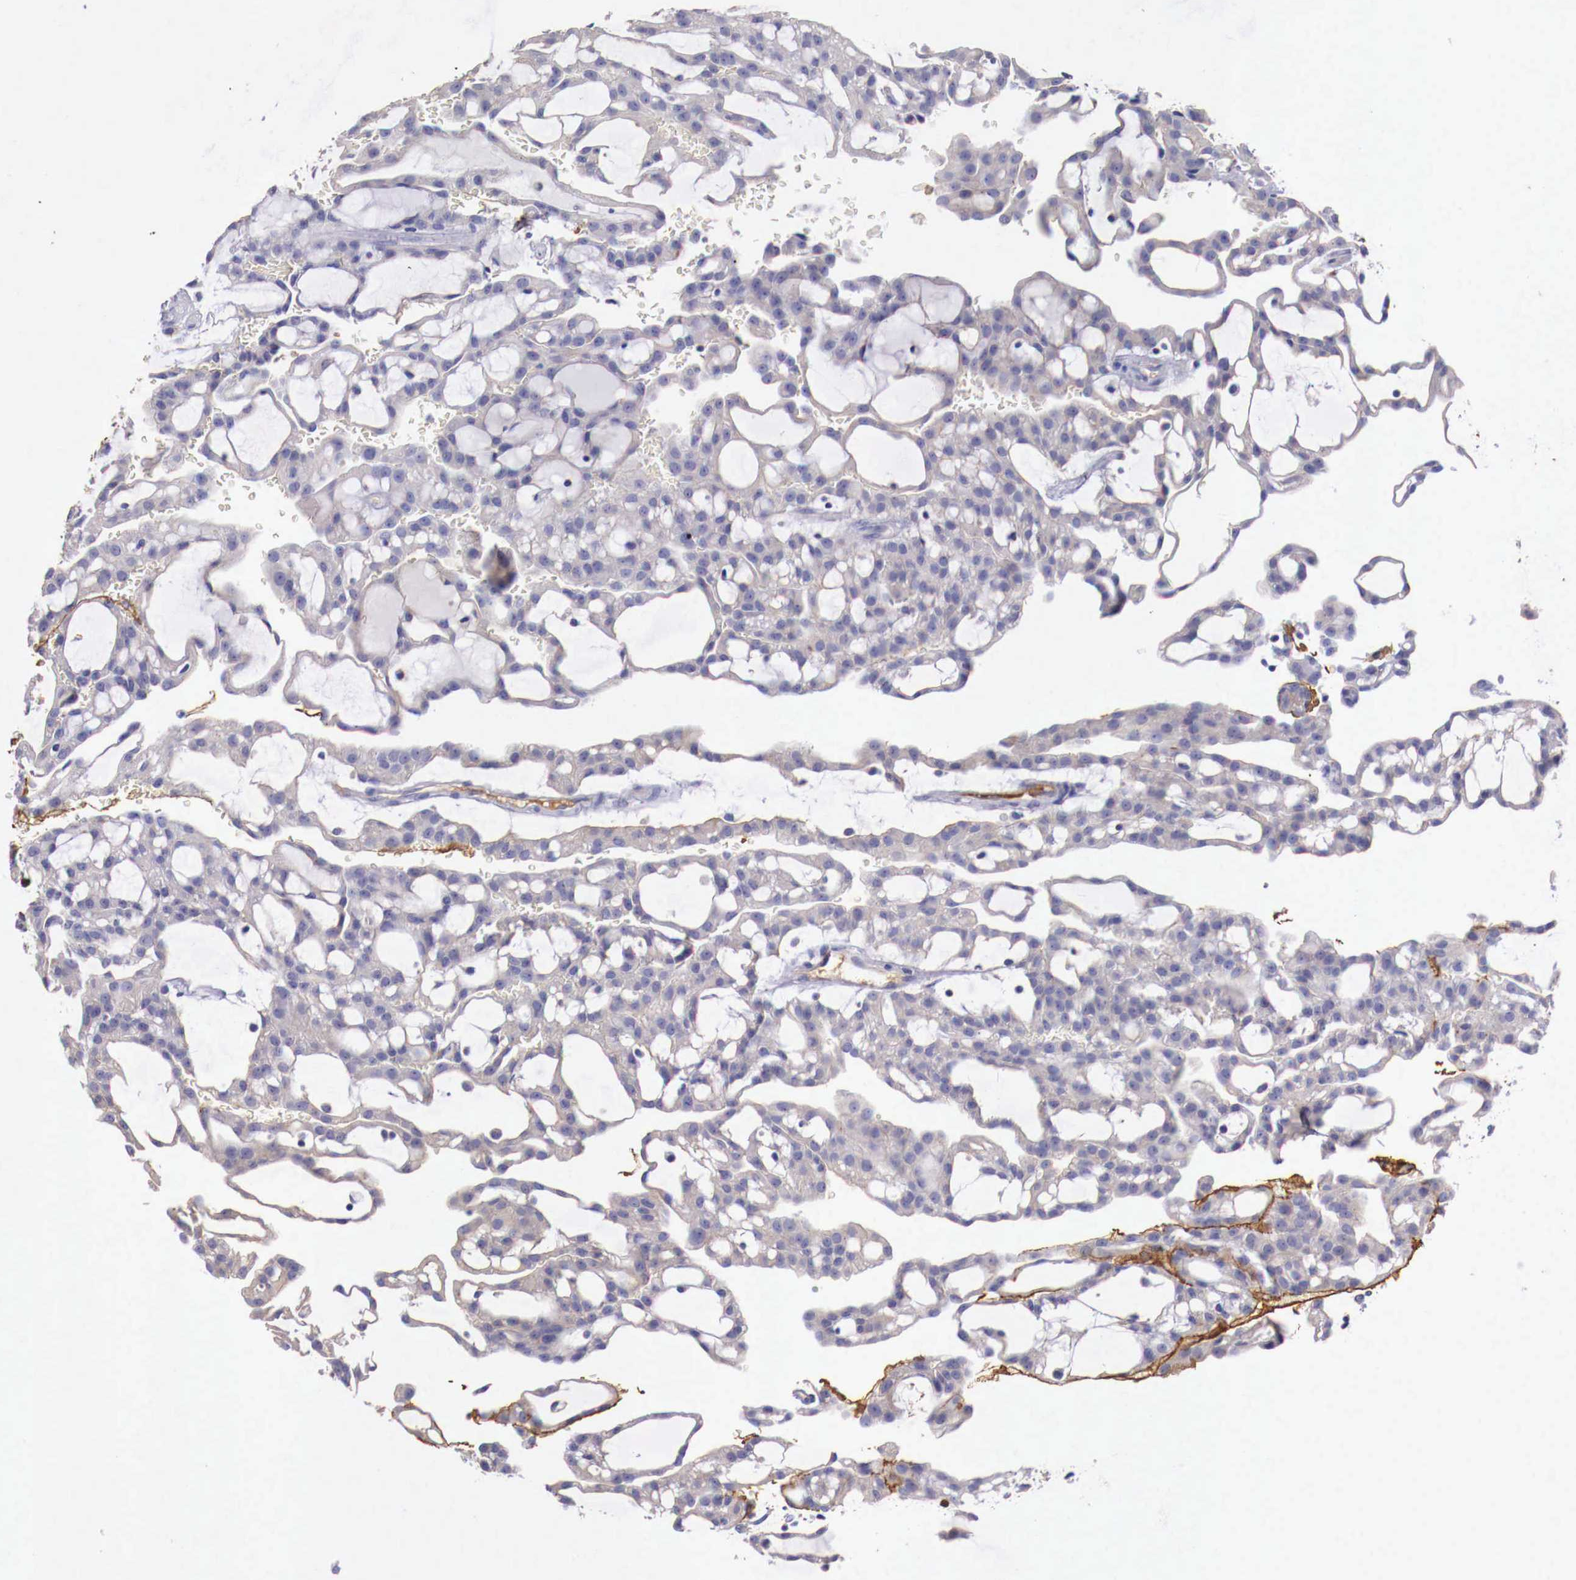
{"staining": {"intensity": "negative", "quantity": "none", "location": "none"}, "tissue": "renal cancer", "cell_type": "Tumor cells", "image_type": "cancer", "snomed": [{"axis": "morphology", "description": "Adenocarcinoma, NOS"}, {"axis": "topography", "description": "Kidney"}], "caption": "Immunohistochemistry micrograph of neoplastic tissue: renal adenocarcinoma stained with DAB (3,3'-diaminobenzidine) reveals no significant protein positivity in tumor cells. (DAB (3,3'-diaminobenzidine) IHC, high magnification).", "gene": "PITPNA", "patient": {"sex": "male", "age": 63}}